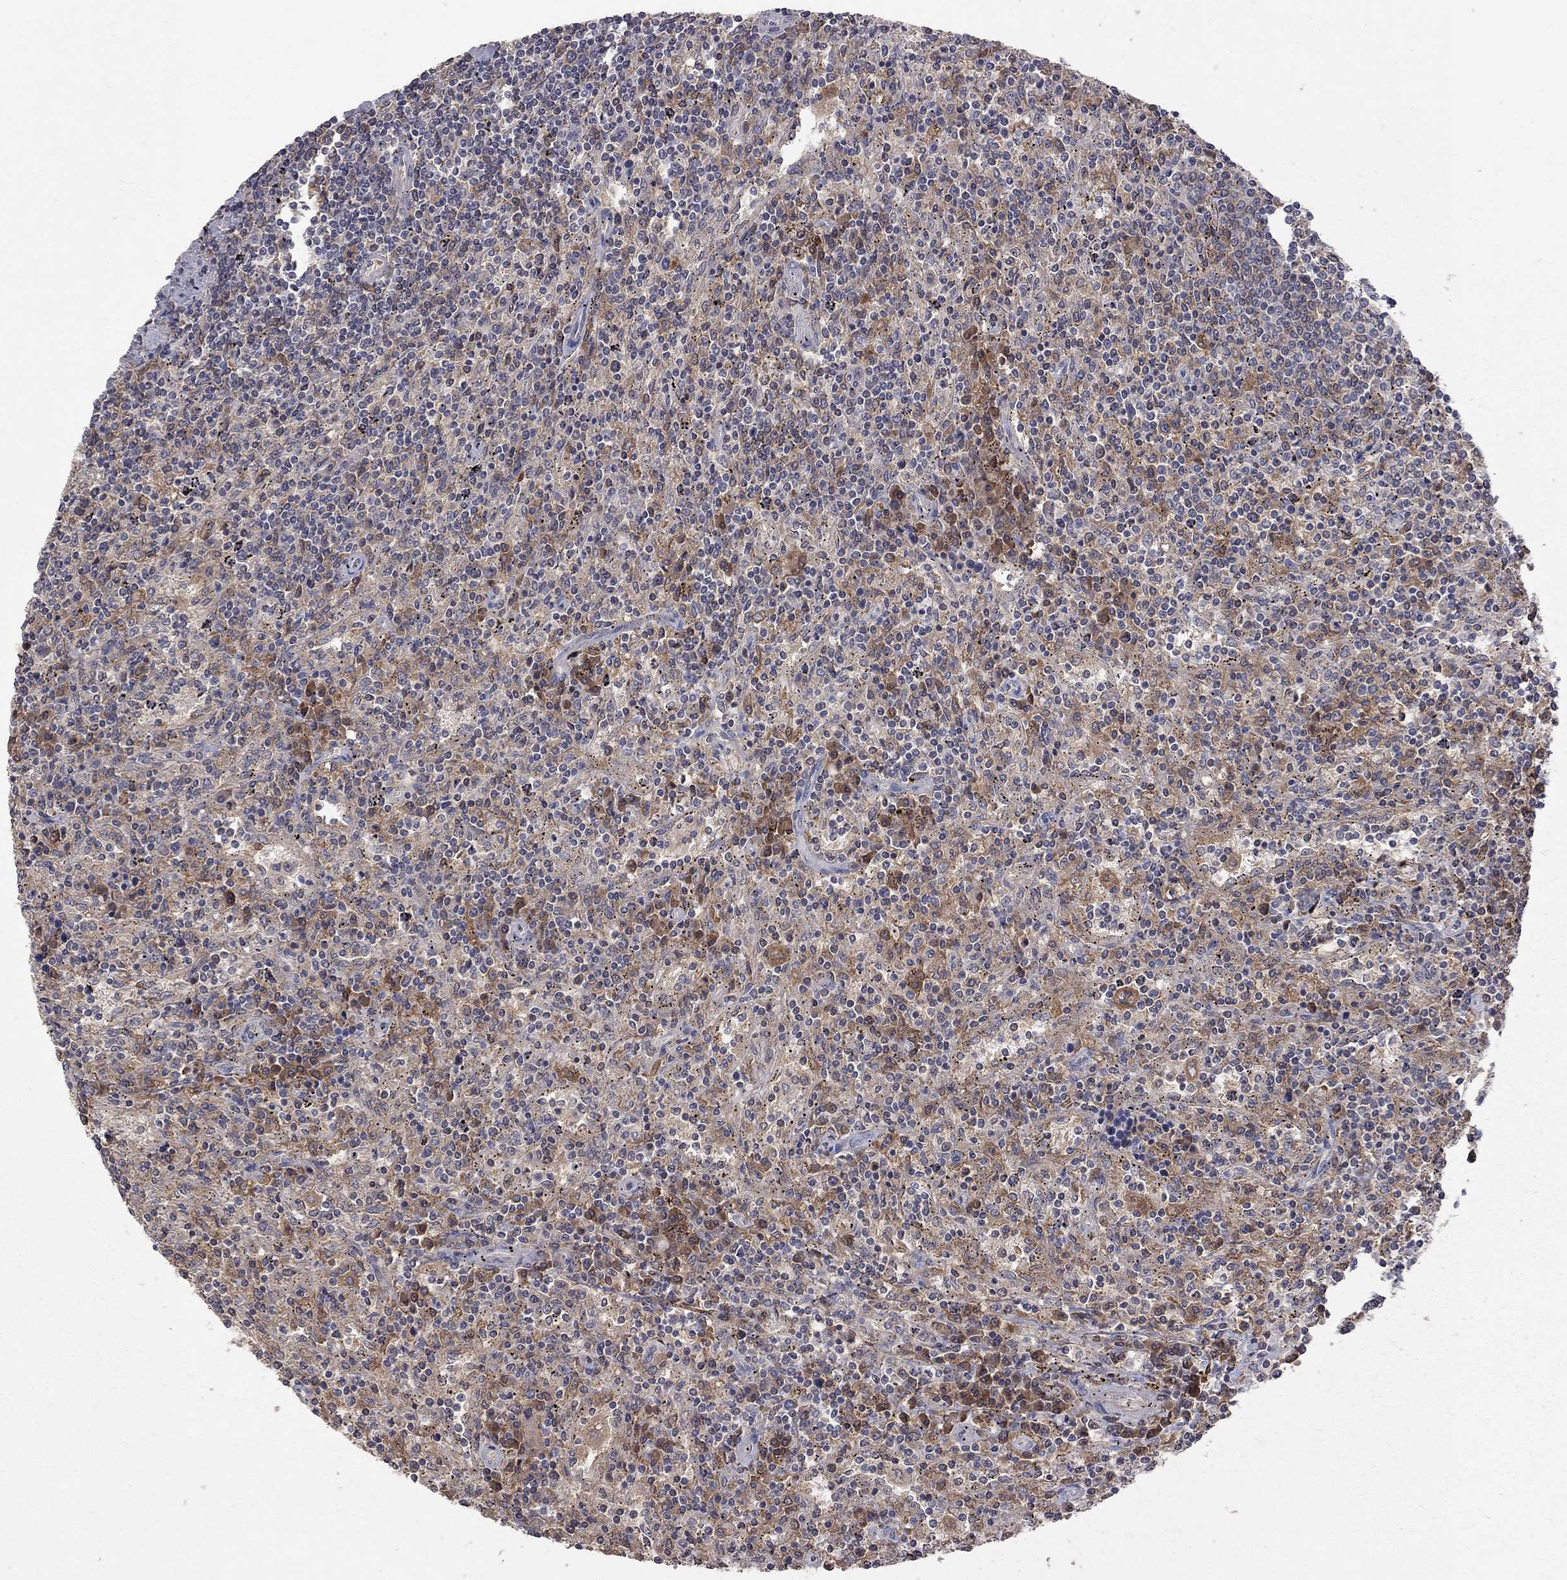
{"staining": {"intensity": "negative", "quantity": "none", "location": "none"}, "tissue": "lymphoma", "cell_type": "Tumor cells", "image_type": "cancer", "snomed": [{"axis": "morphology", "description": "Malignant lymphoma, non-Hodgkin's type, Low grade"}, {"axis": "topography", "description": "Lymph node"}], "caption": "Immunohistochemical staining of human malignant lymphoma, non-Hodgkin's type (low-grade) exhibits no significant expression in tumor cells. Nuclei are stained in blue.", "gene": "HTR6", "patient": {"sex": "male", "age": 52}}